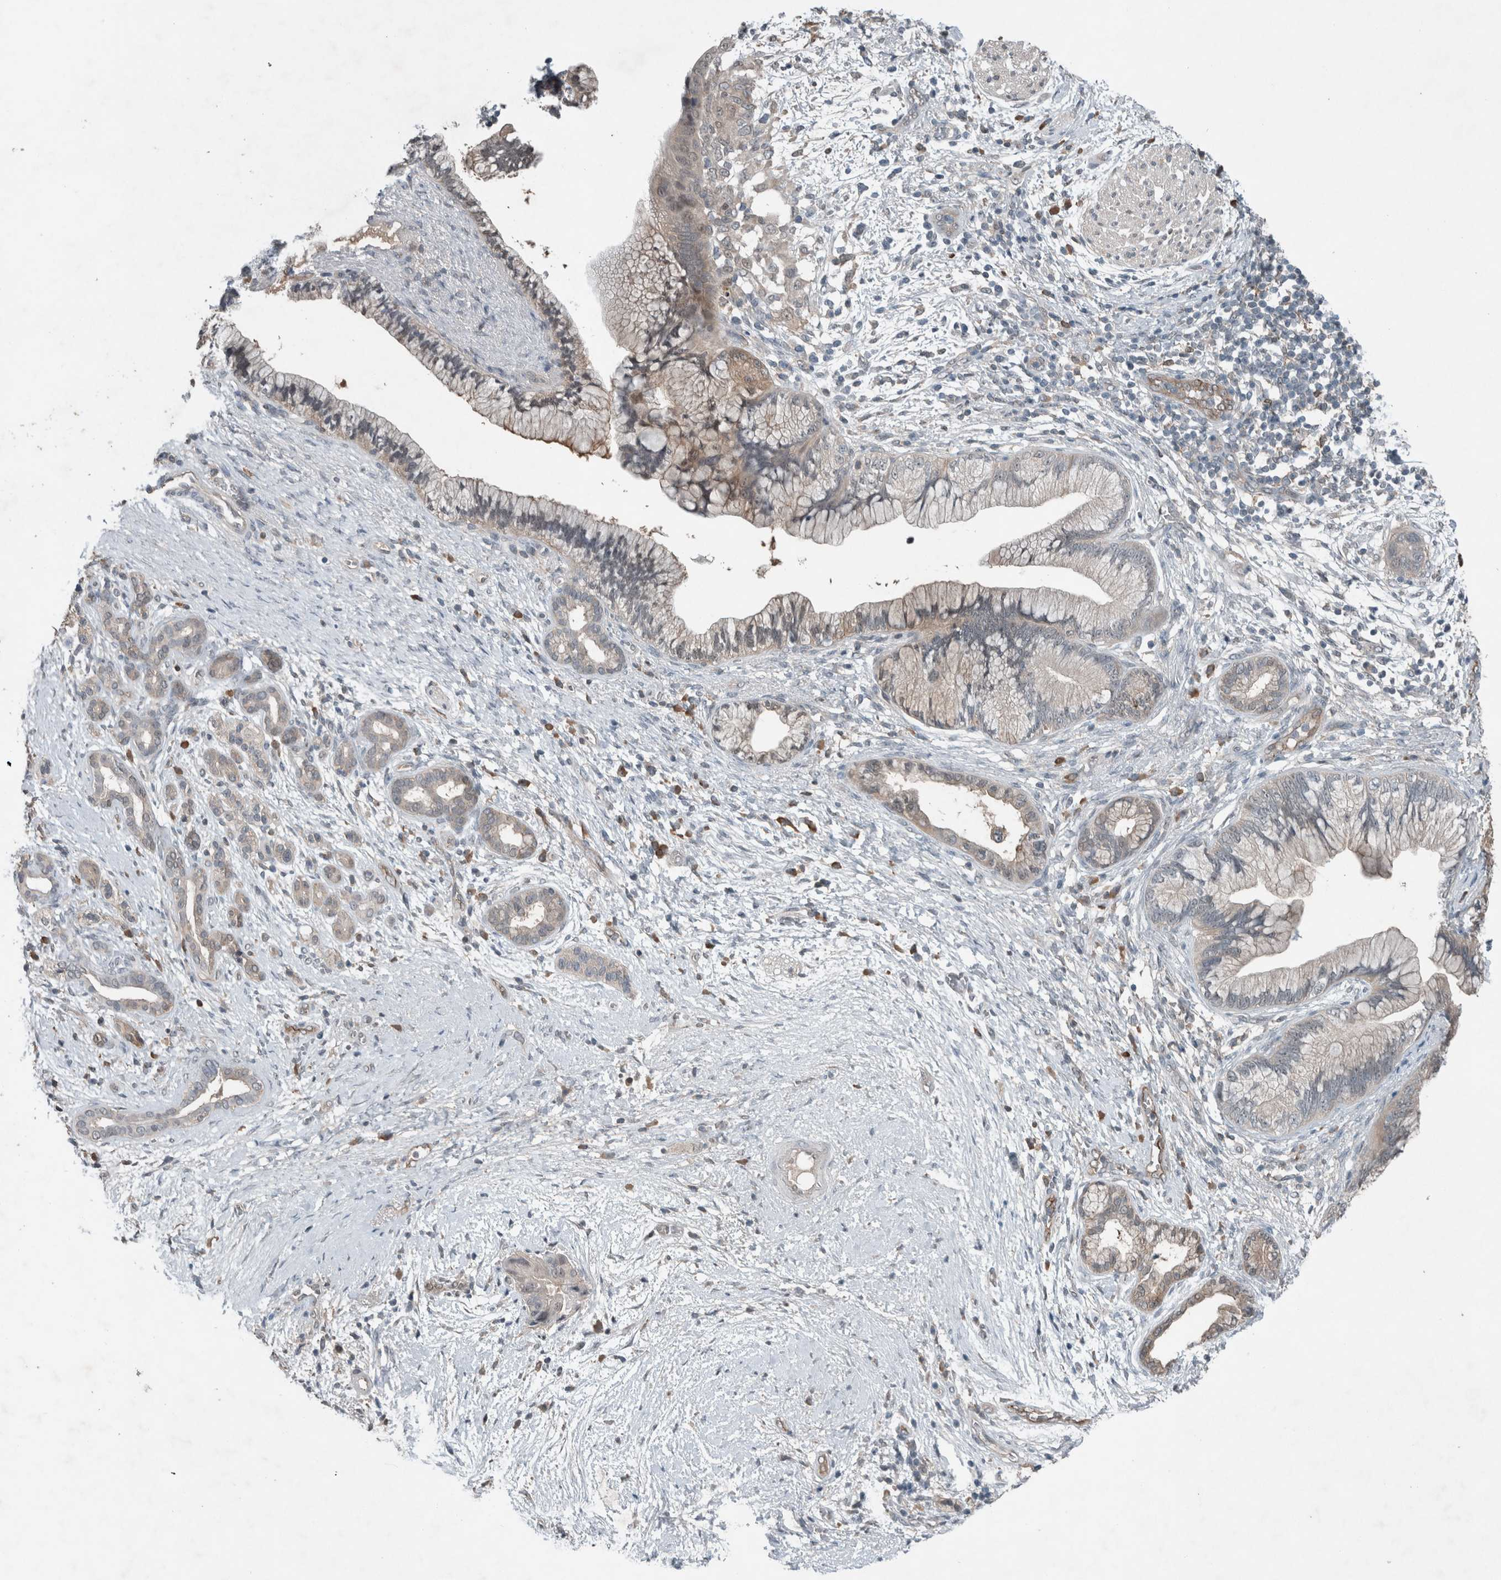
{"staining": {"intensity": "weak", "quantity": "<25%", "location": "cytoplasmic/membranous"}, "tissue": "pancreatic cancer", "cell_type": "Tumor cells", "image_type": "cancer", "snomed": [{"axis": "morphology", "description": "Adenocarcinoma, NOS"}, {"axis": "topography", "description": "Pancreas"}], "caption": "Immunohistochemistry image of neoplastic tissue: pancreatic cancer stained with DAB (3,3'-diaminobenzidine) demonstrates no significant protein positivity in tumor cells.", "gene": "RALGDS", "patient": {"sex": "male", "age": 59}}